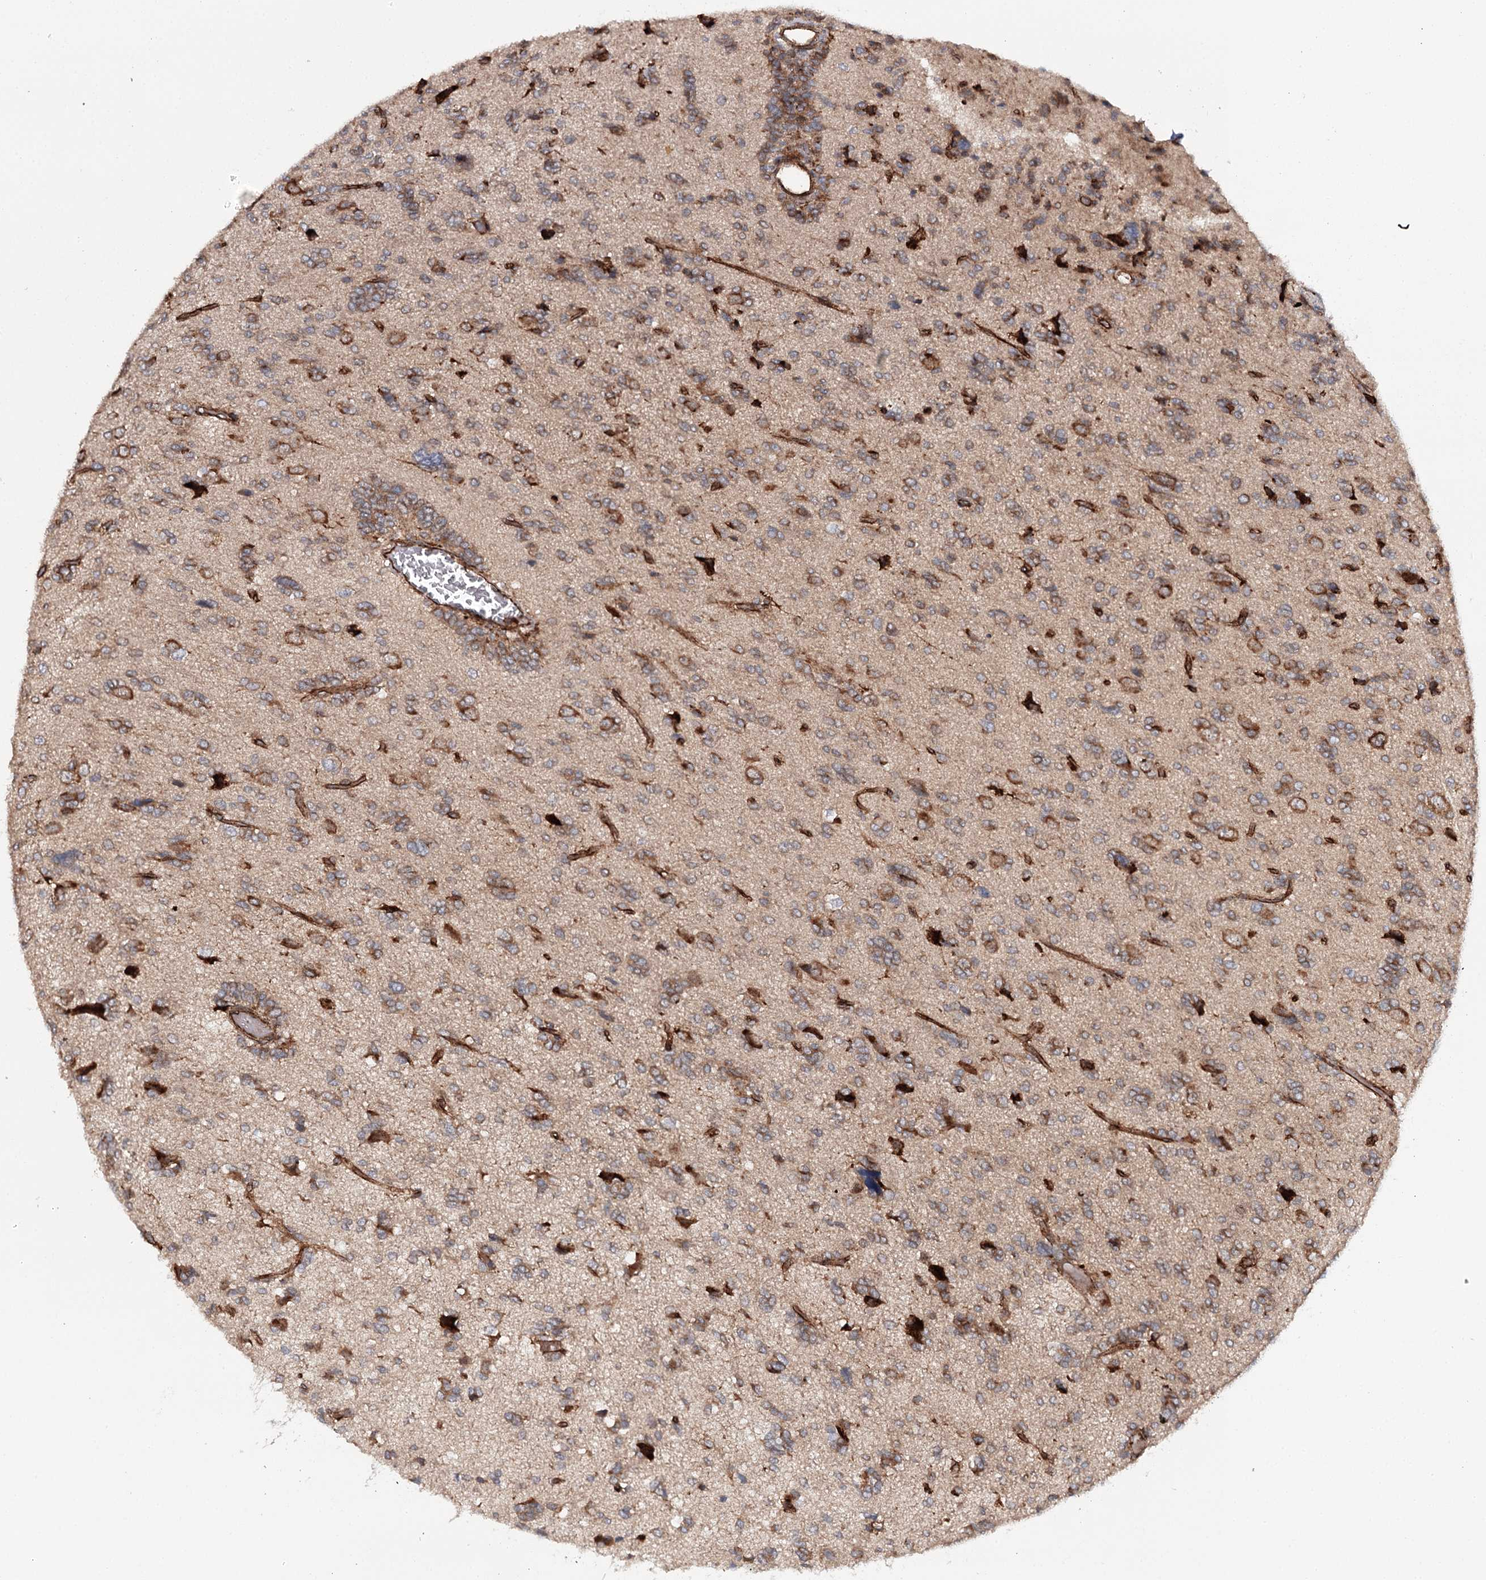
{"staining": {"intensity": "moderate", "quantity": "25%-75%", "location": "cytoplasmic/membranous"}, "tissue": "glioma", "cell_type": "Tumor cells", "image_type": "cancer", "snomed": [{"axis": "morphology", "description": "Glioma, malignant, High grade"}, {"axis": "topography", "description": "Brain"}], "caption": "Protein expression analysis of human glioma reveals moderate cytoplasmic/membranous positivity in about 25%-75% of tumor cells.", "gene": "MKNK1", "patient": {"sex": "female", "age": 59}}